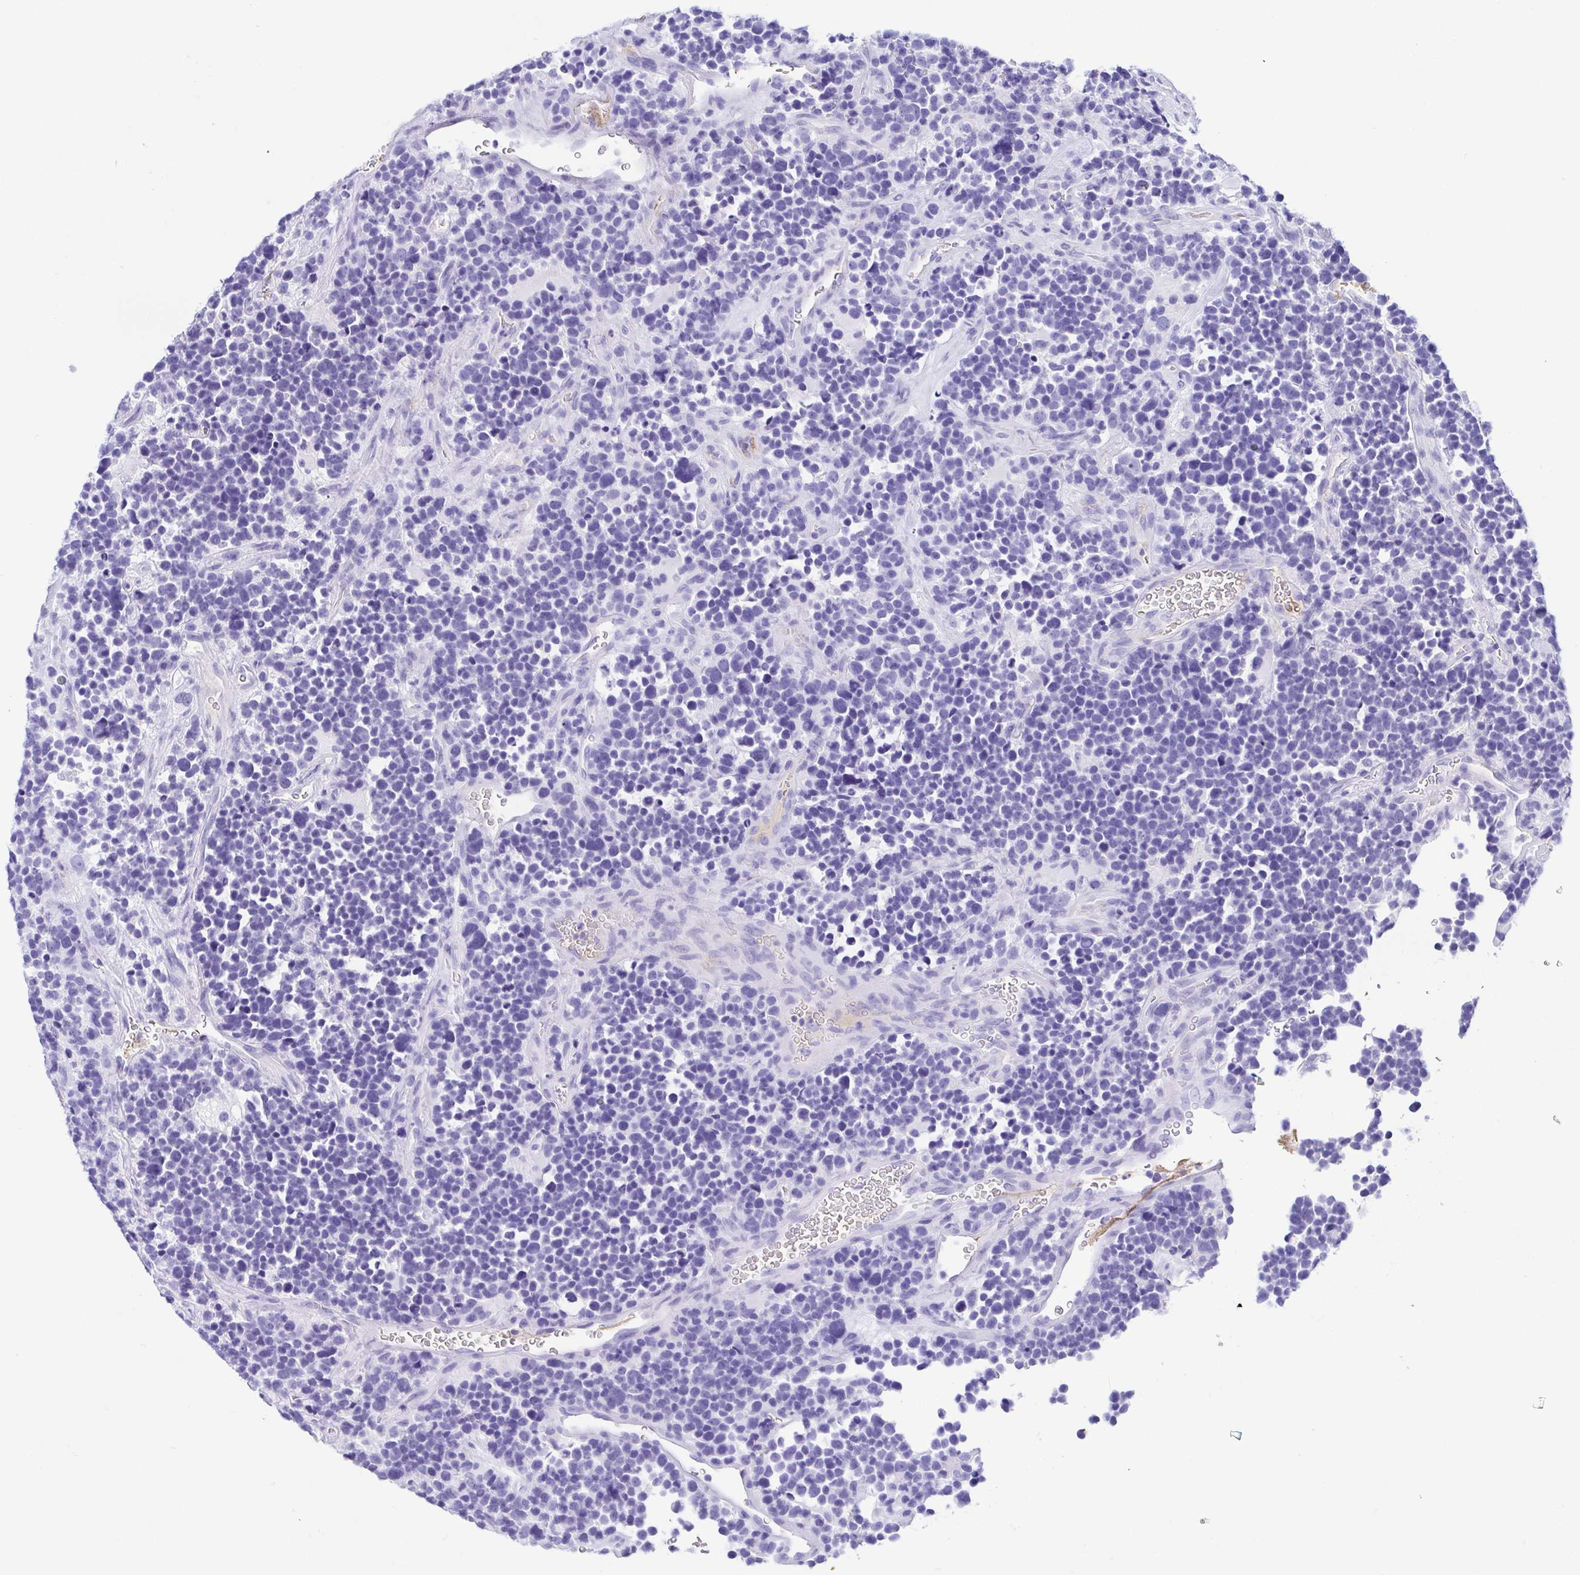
{"staining": {"intensity": "negative", "quantity": "none", "location": "none"}, "tissue": "glioma", "cell_type": "Tumor cells", "image_type": "cancer", "snomed": [{"axis": "morphology", "description": "Glioma, malignant, High grade"}, {"axis": "topography", "description": "Brain"}], "caption": "DAB immunohistochemical staining of glioma shows no significant expression in tumor cells.", "gene": "GKN1", "patient": {"sex": "male", "age": 33}}